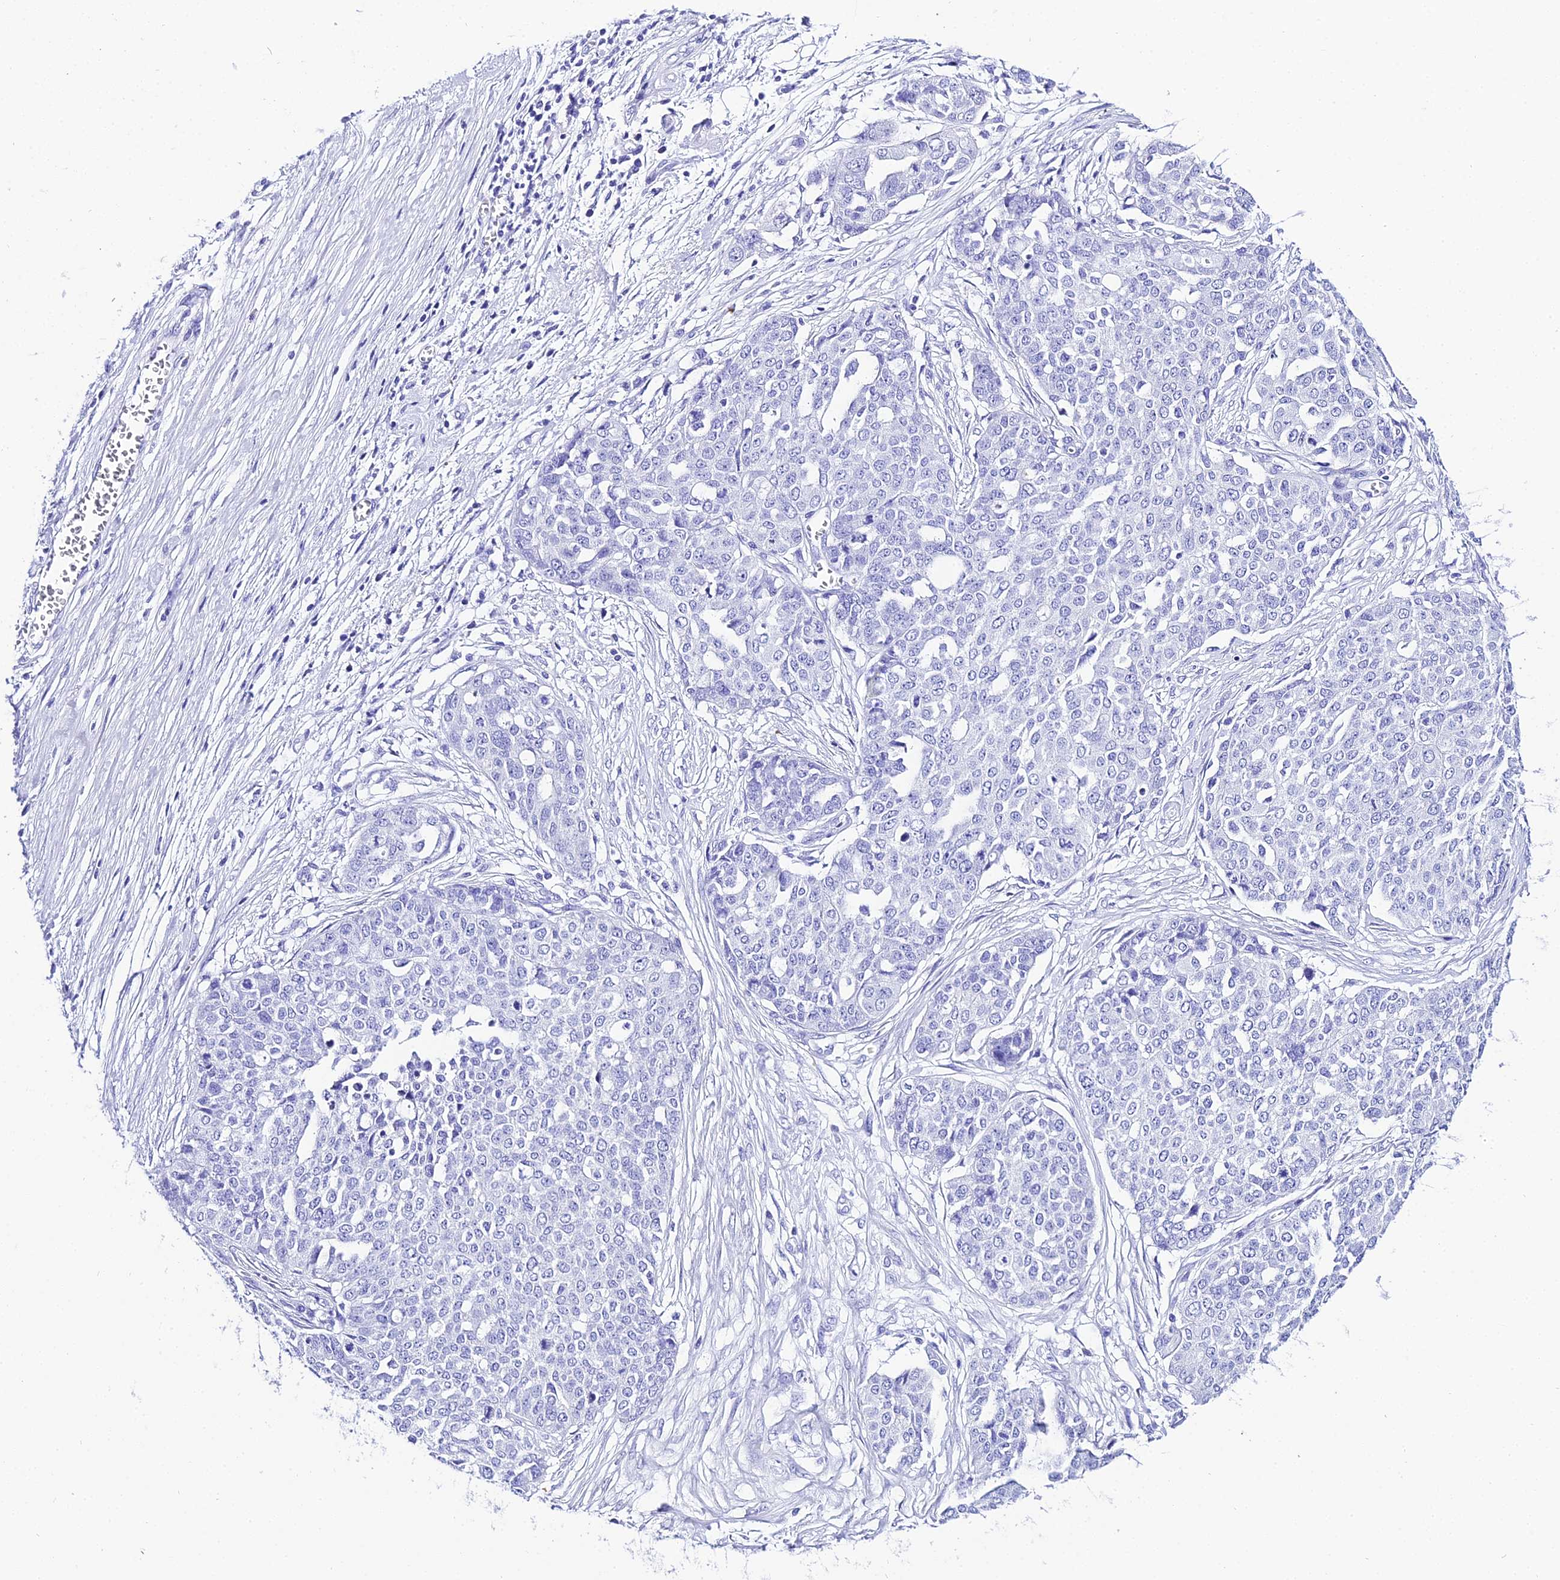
{"staining": {"intensity": "negative", "quantity": "none", "location": "none"}, "tissue": "ovarian cancer", "cell_type": "Tumor cells", "image_type": "cancer", "snomed": [{"axis": "morphology", "description": "Cystadenocarcinoma, serous, NOS"}, {"axis": "topography", "description": "Soft tissue"}, {"axis": "topography", "description": "Ovary"}], "caption": "Tumor cells are negative for protein expression in human ovarian serous cystadenocarcinoma.", "gene": "TRMT44", "patient": {"sex": "female", "age": 57}}